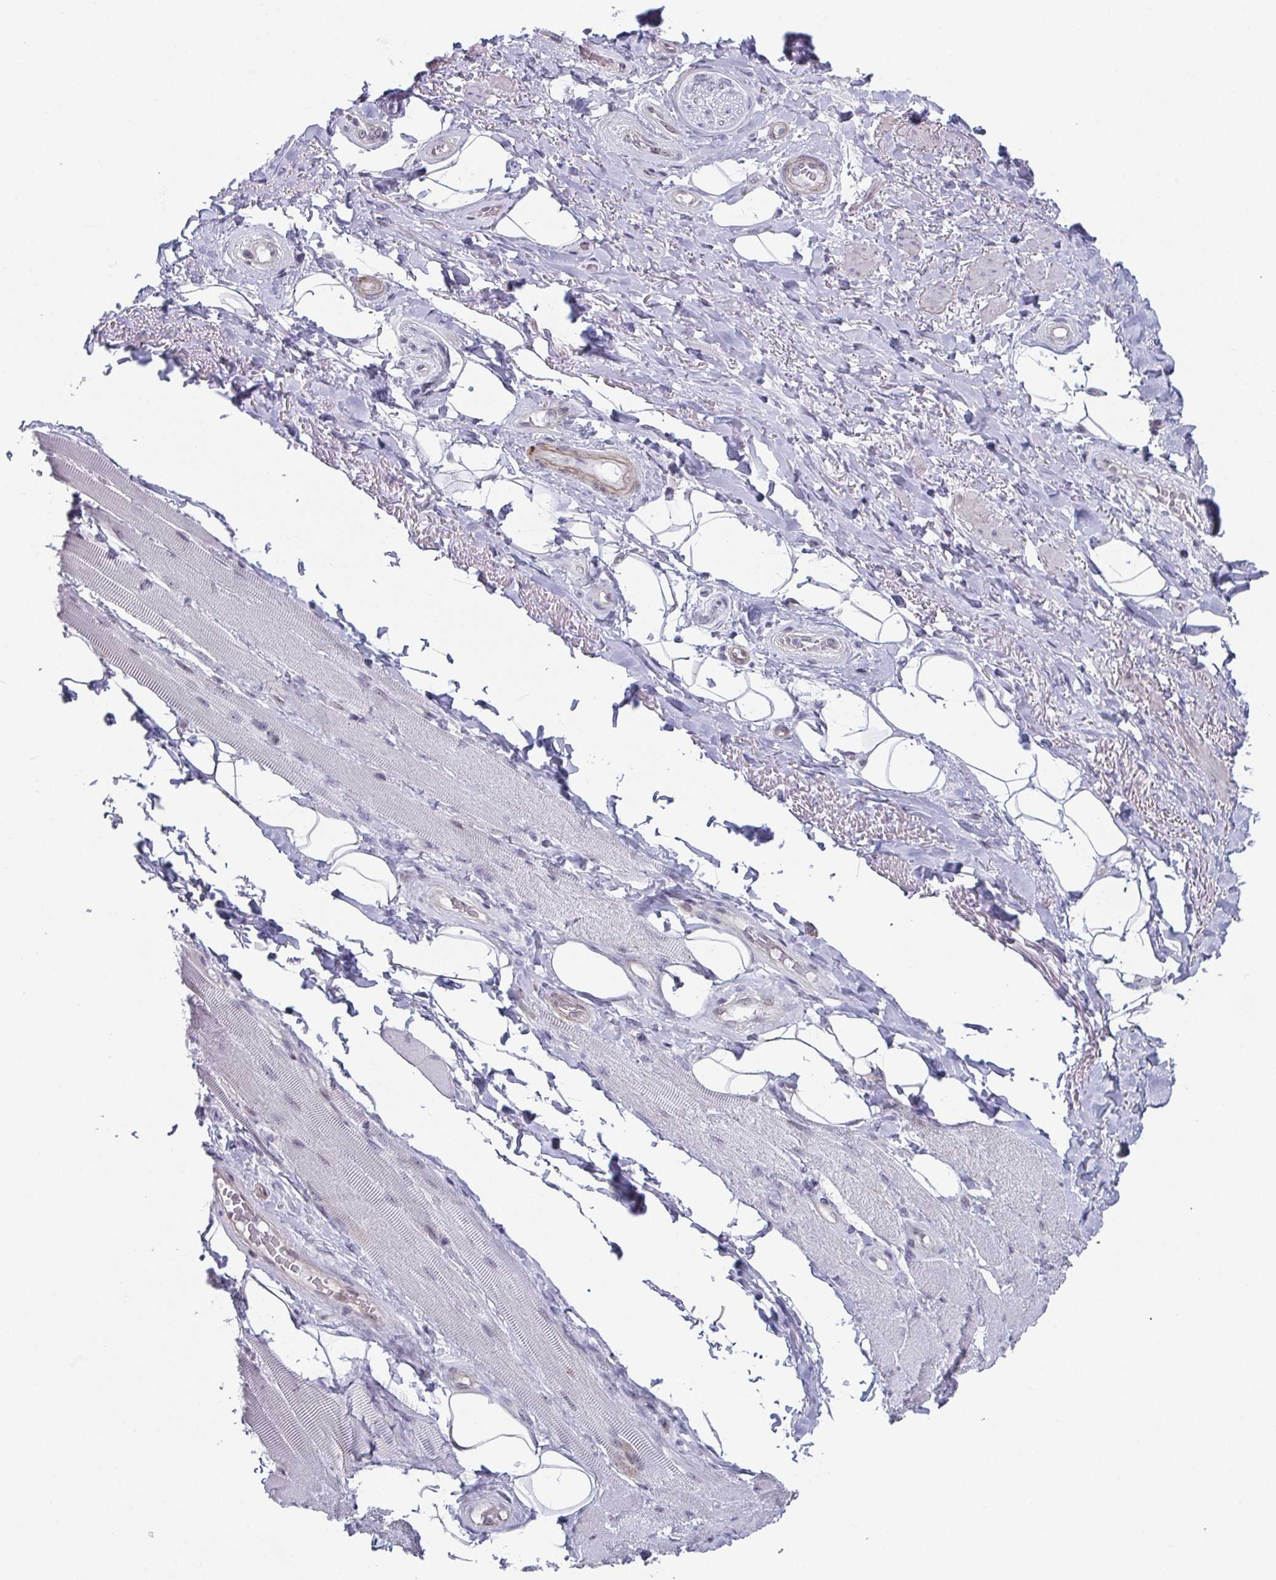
{"staining": {"intensity": "negative", "quantity": "none", "location": "none"}, "tissue": "adipose tissue", "cell_type": "Adipocytes", "image_type": "normal", "snomed": [{"axis": "morphology", "description": "Normal tissue, NOS"}, {"axis": "topography", "description": "Anal"}, {"axis": "topography", "description": "Peripheral nerve tissue"}], "caption": "Normal adipose tissue was stained to show a protein in brown. There is no significant staining in adipocytes.", "gene": "EXOSC7", "patient": {"sex": "male", "age": 53}}